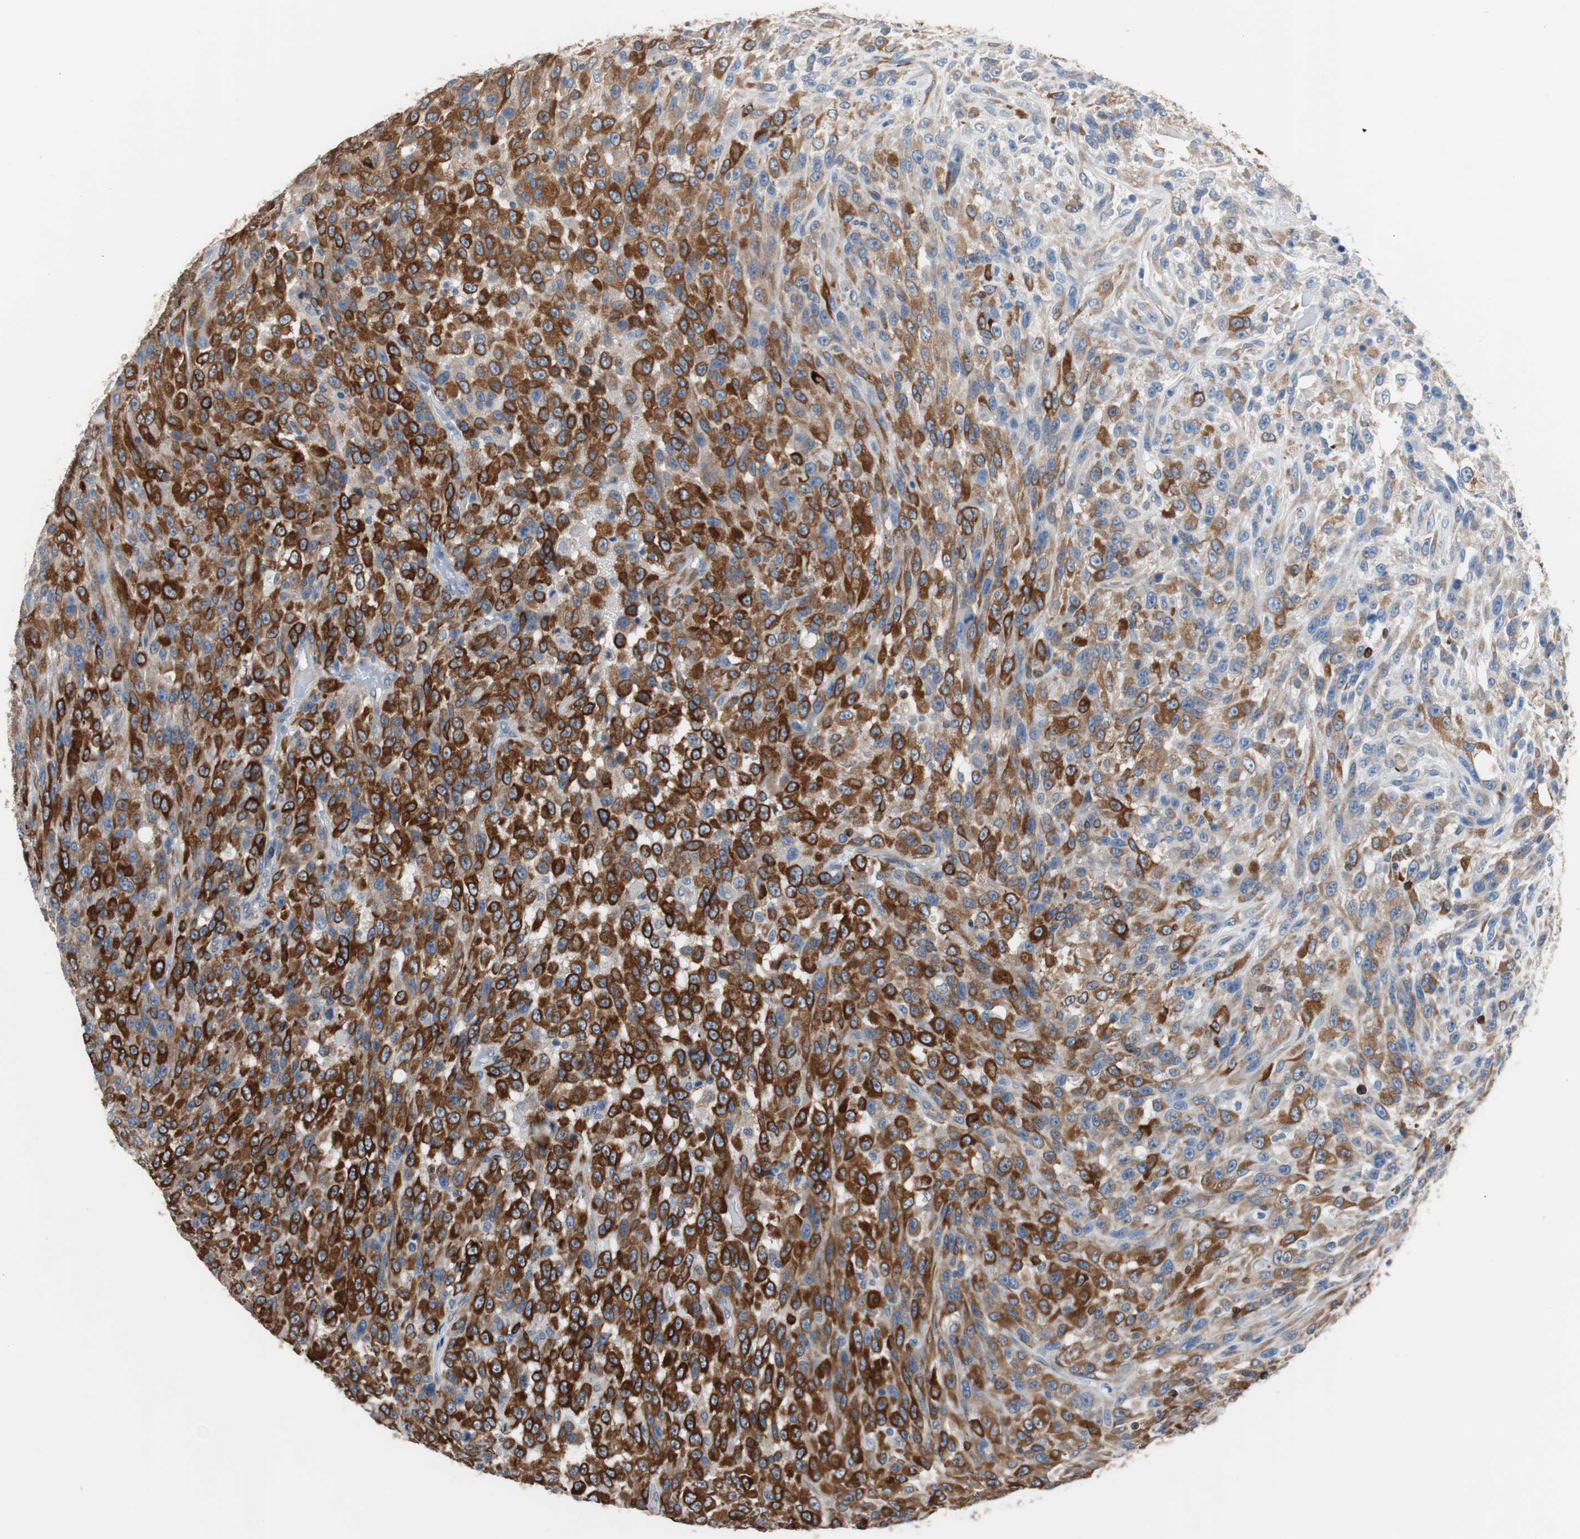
{"staining": {"intensity": "strong", "quantity": ">75%", "location": "cytoplasmic/membranous"}, "tissue": "urothelial cancer", "cell_type": "Tumor cells", "image_type": "cancer", "snomed": [{"axis": "morphology", "description": "Urothelial carcinoma, High grade"}, {"axis": "topography", "description": "Urinary bladder"}], "caption": "An immunohistochemistry histopathology image of neoplastic tissue is shown. Protein staining in brown highlights strong cytoplasmic/membranous positivity in urothelial cancer within tumor cells. Ihc stains the protein in brown and the nuclei are stained blue.", "gene": "PBXIP1", "patient": {"sex": "male", "age": 66}}